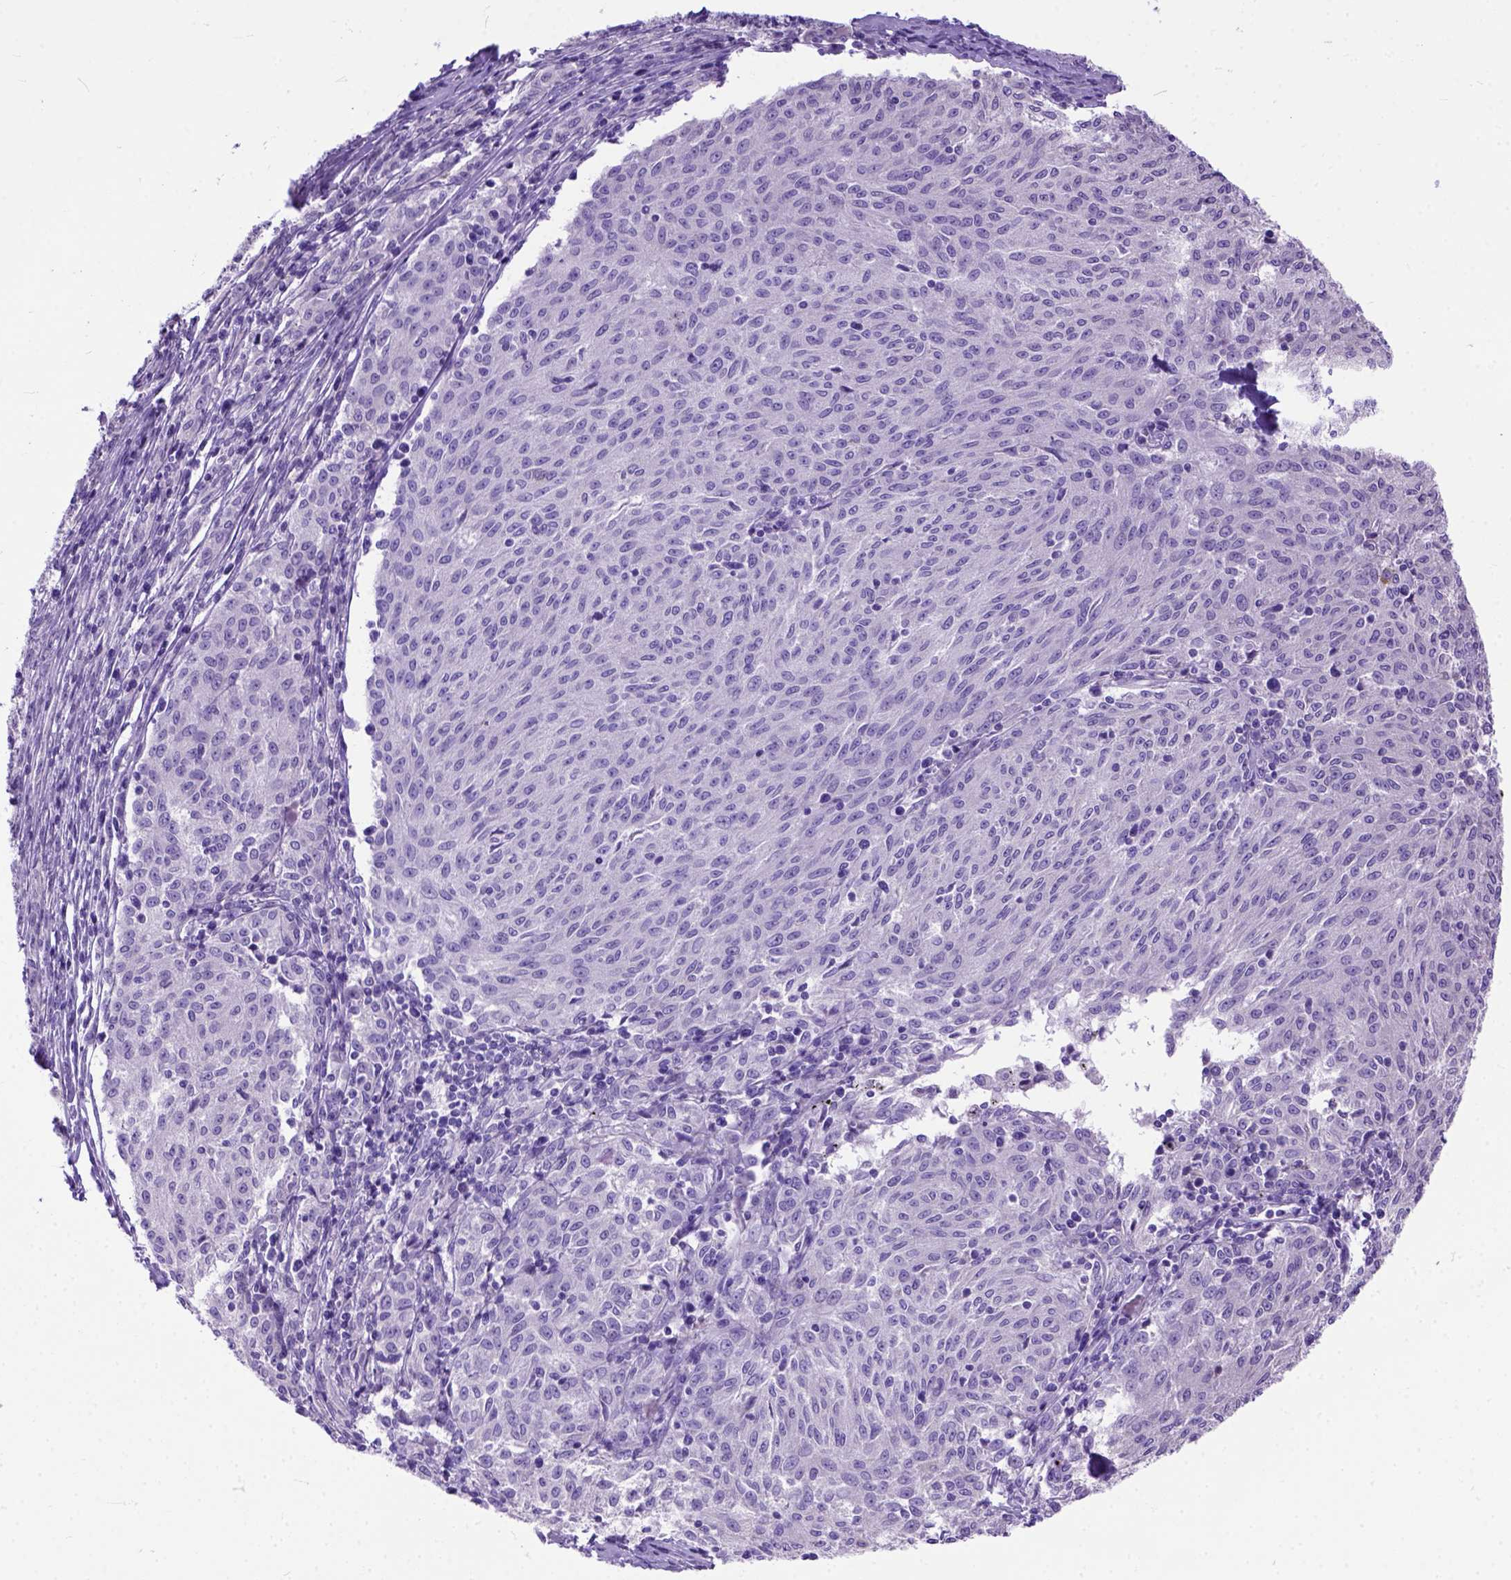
{"staining": {"intensity": "negative", "quantity": "none", "location": "none"}, "tissue": "melanoma", "cell_type": "Tumor cells", "image_type": "cancer", "snomed": [{"axis": "morphology", "description": "Malignant melanoma, NOS"}, {"axis": "topography", "description": "Skin"}], "caption": "This is an immunohistochemistry (IHC) image of melanoma. There is no expression in tumor cells.", "gene": "ODAD3", "patient": {"sex": "female", "age": 72}}